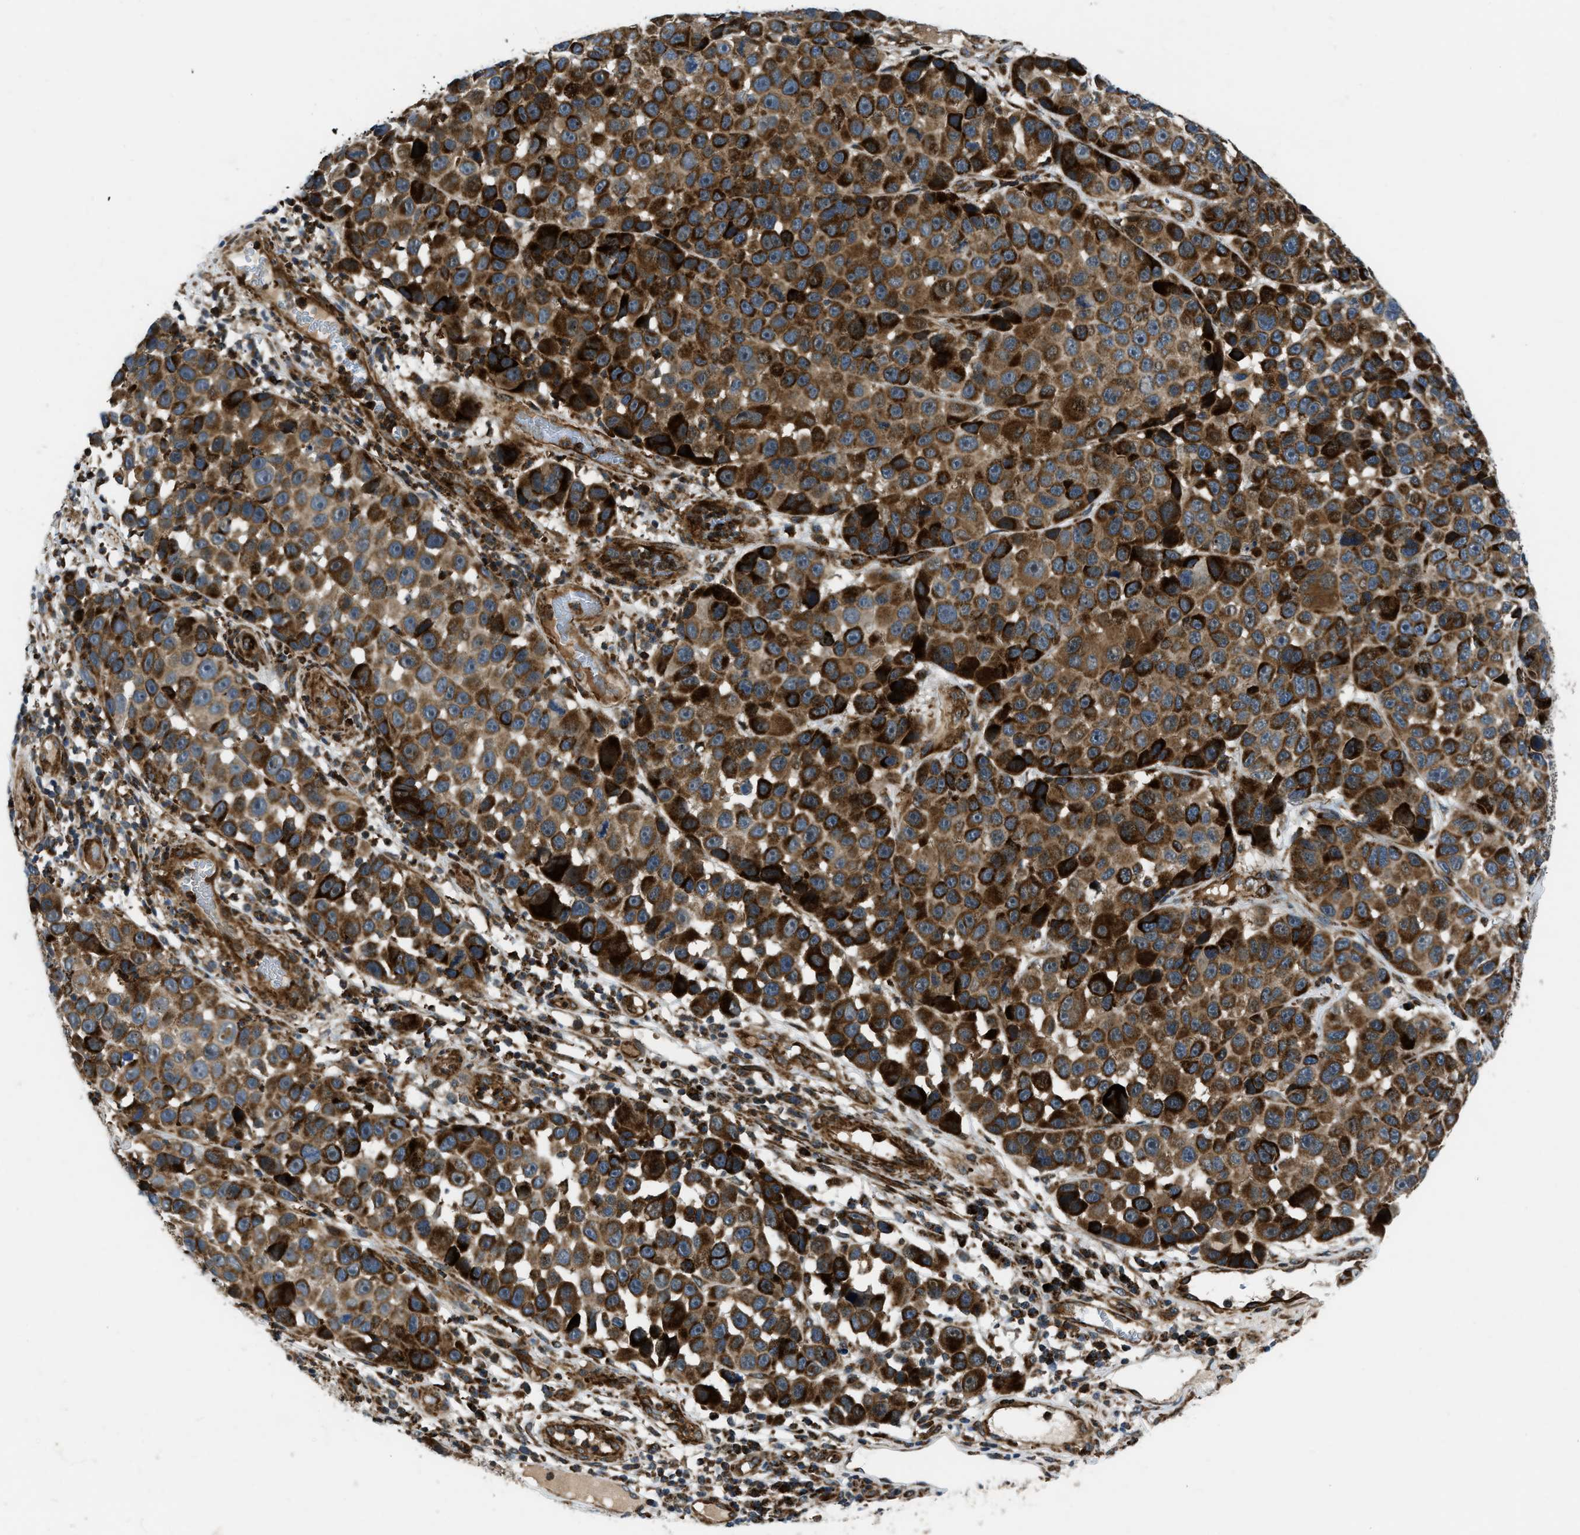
{"staining": {"intensity": "strong", "quantity": ">75%", "location": "cytoplasmic/membranous"}, "tissue": "melanoma", "cell_type": "Tumor cells", "image_type": "cancer", "snomed": [{"axis": "morphology", "description": "Malignant melanoma, NOS"}, {"axis": "topography", "description": "Skin"}], "caption": "Malignant melanoma was stained to show a protein in brown. There is high levels of strong cytoplasmic/membranous expression in about >75% of tumor cells. Ihc stains the protein of interest in brown and the nuclei are stained blue.", "gene": "GSDME", "patient": {"sex": "male", "age": 53}}